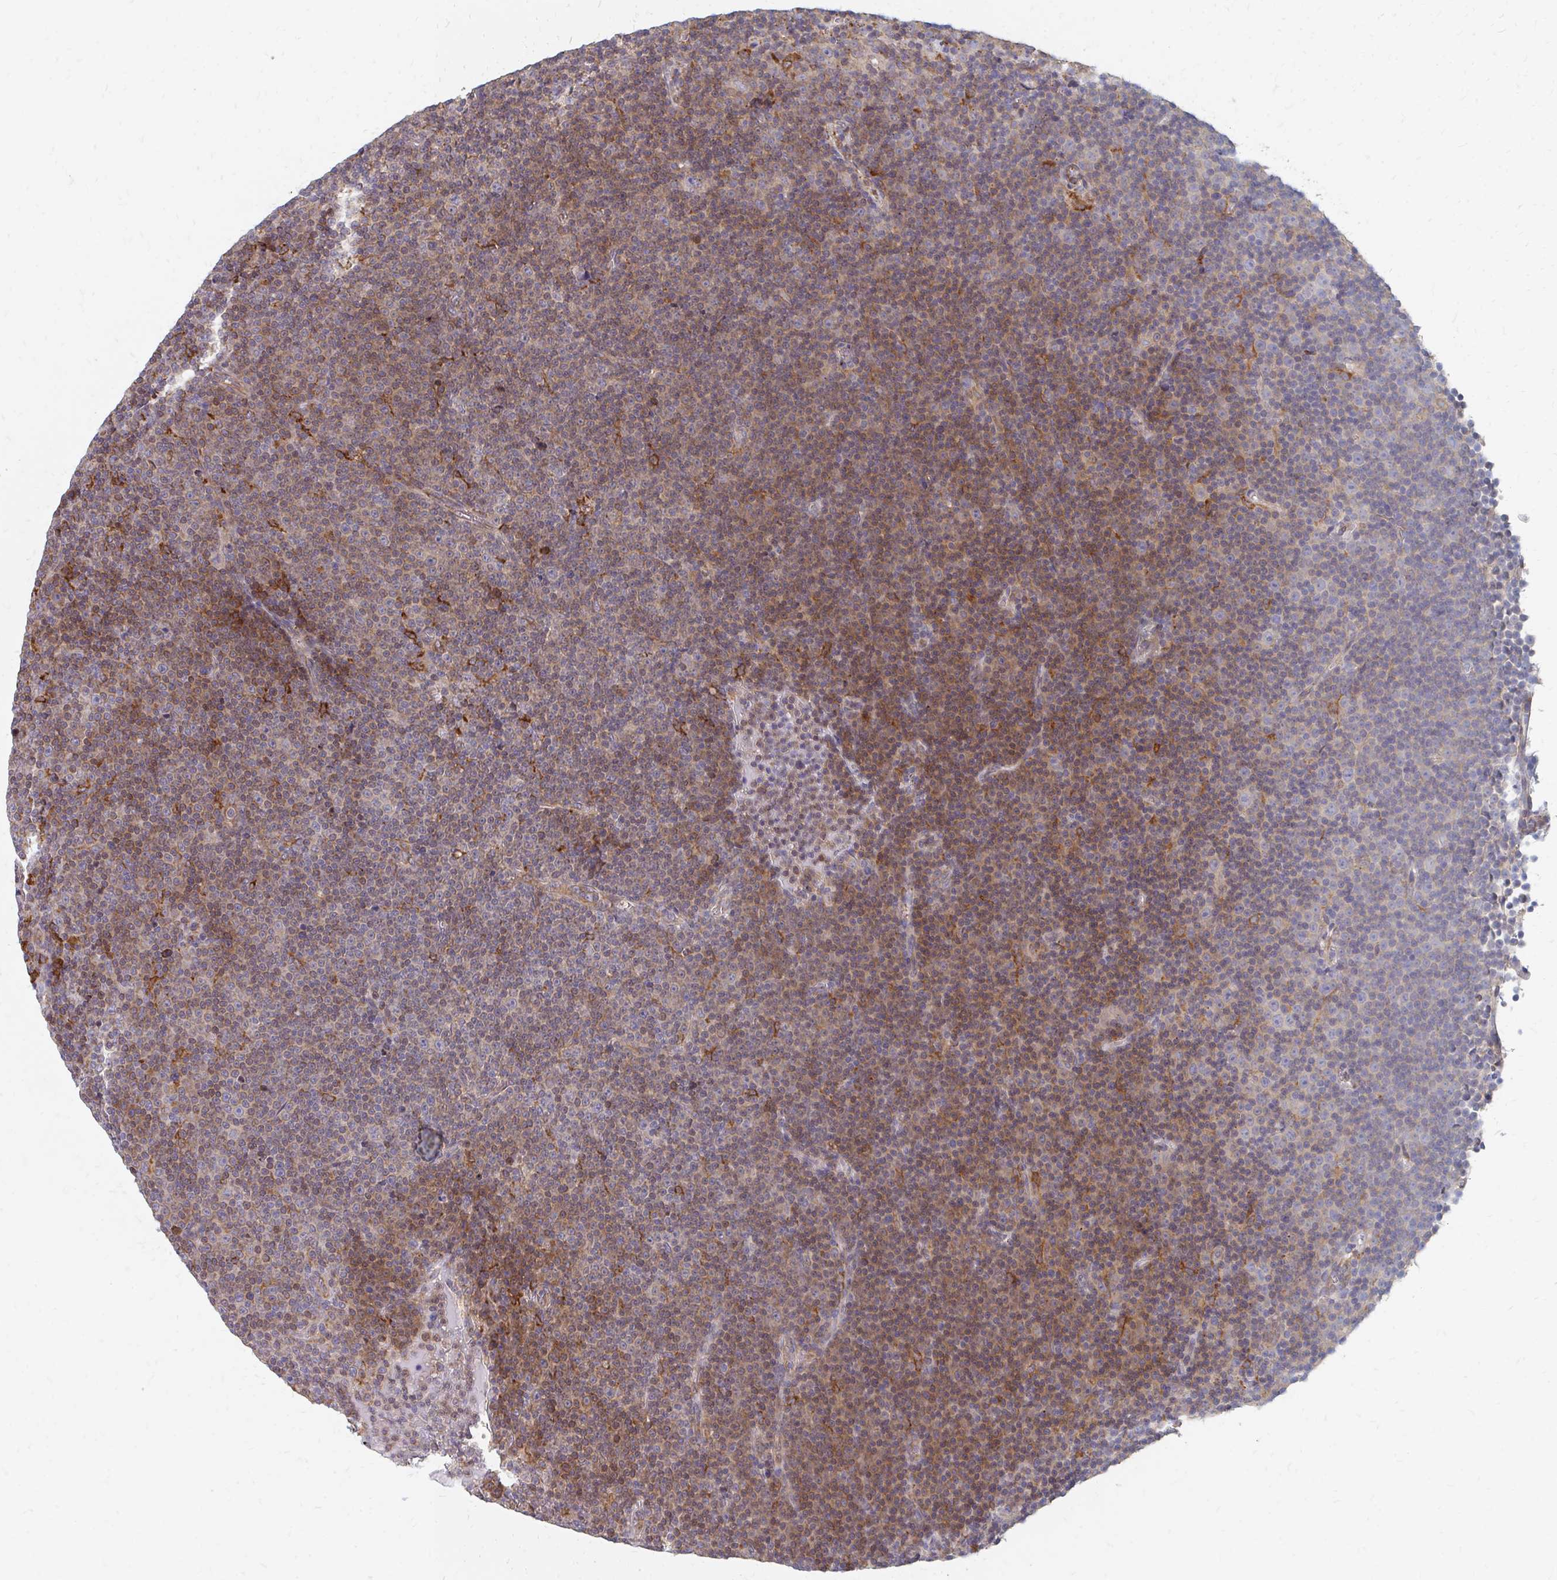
{"staining": {"intensity": "moderate", "quantity": "25%-75%", "location": "cytoplasmic/membranous"}, "tissue": "lymphoma", "cell_type": "Tumor cells", "image_type": "cancer", "snomed": [{"axis": "morphology", "description": "Malignant lymphoma, non-Hodgkin's type, Low grade"}, {"axis": "topography", "description": "Lymph node"}], "caption": "Low-grade malignant lymphoma, non-Hodgkin's type stained with a brown dye exhibits moderate cytoplasmic/membranous positive staining in approximately 25%-75% of tumor cells.", "gene": "PPP1R13L", "patient": {"sex": "female", "age": 67}}